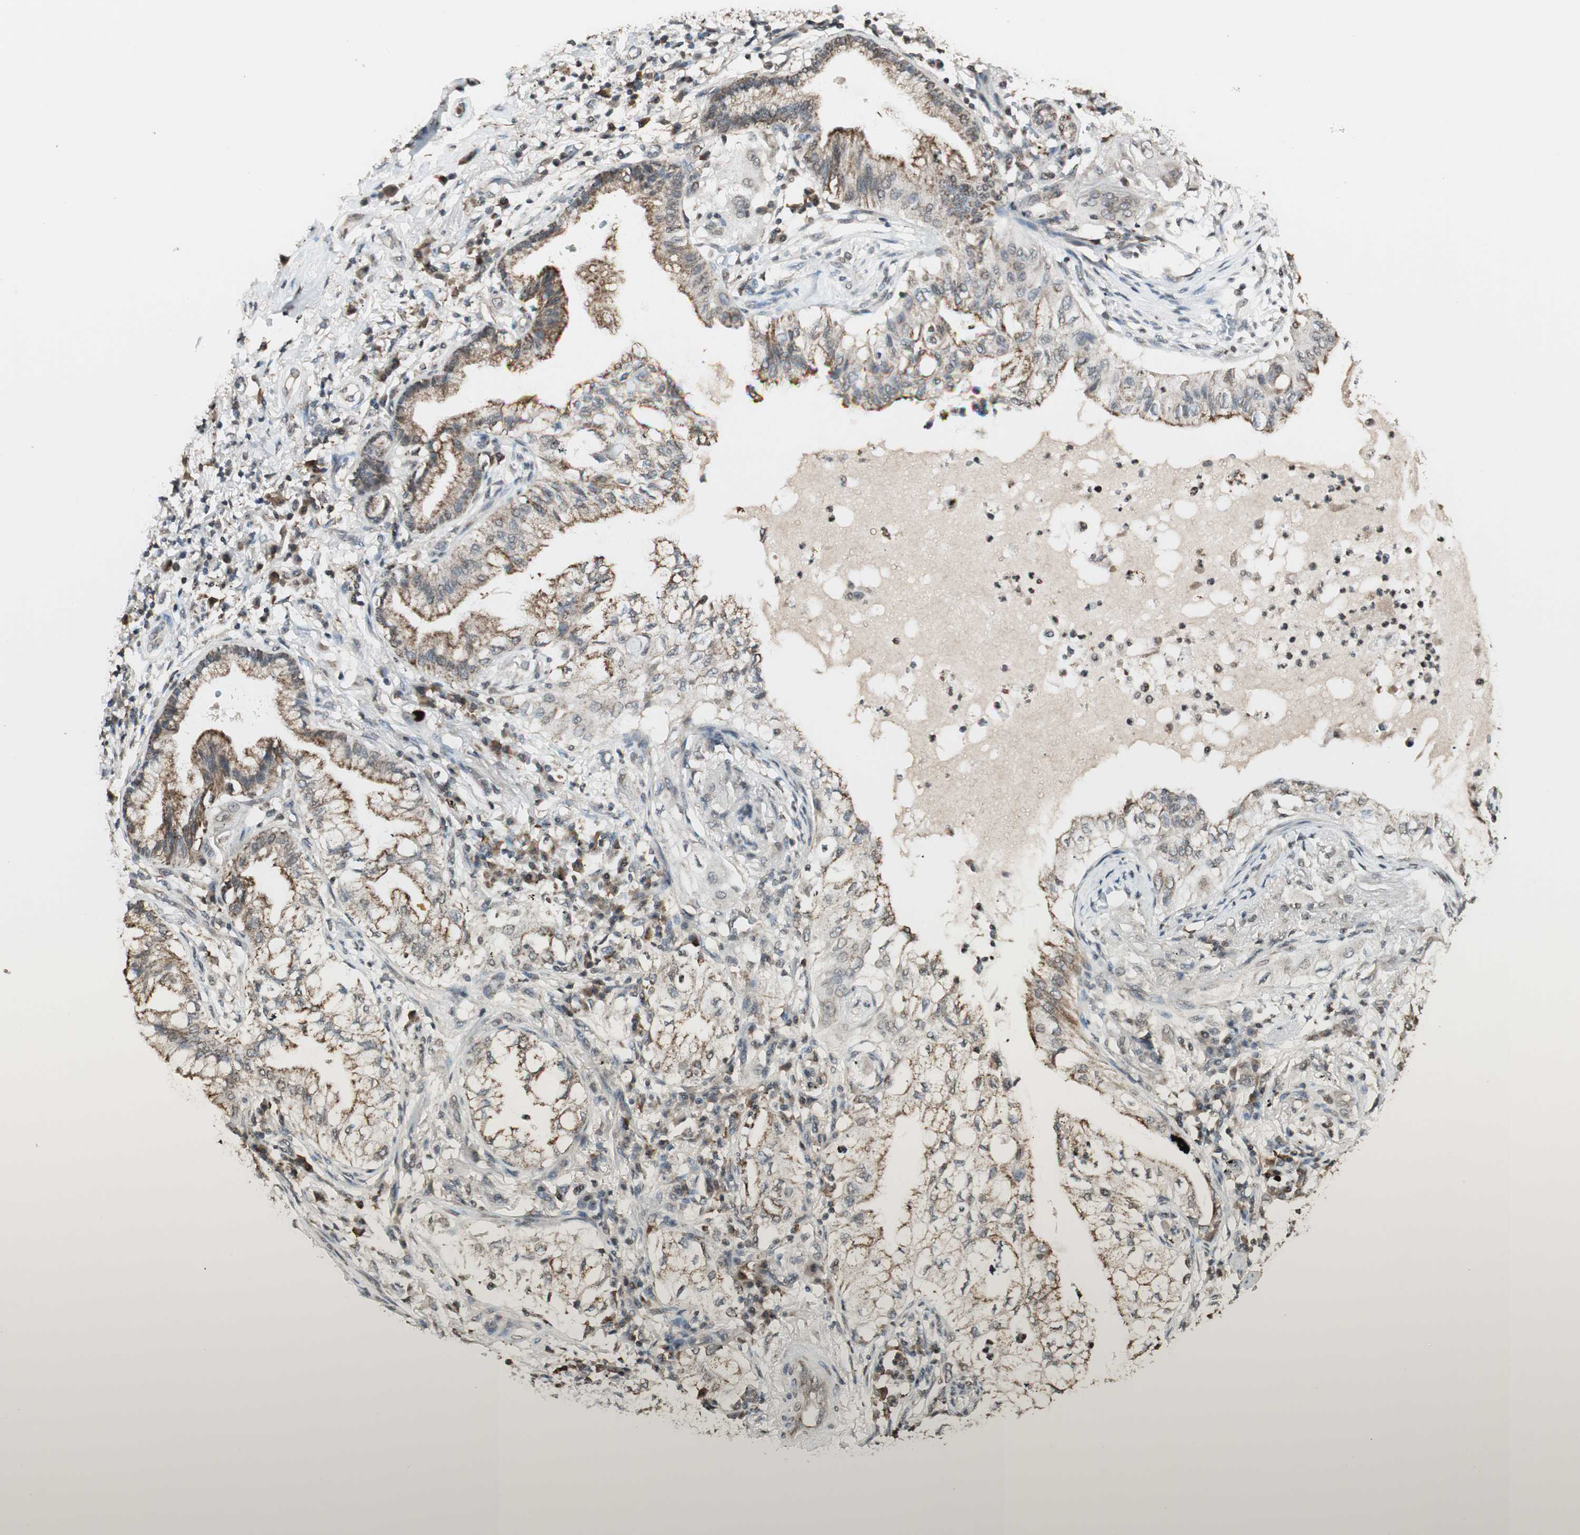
{"staining": {"intensity": "moderate", "quantity": "25%-75%", "location": "cytoplasmic/membranous"}, "tissue": "lung cancer", "cell_type": "Tumor cells", "image_type": "cancer", "snomed": [{"axis": "morphology", "description": "Adenocarcinoma, NOS"}, {"axis": "topography", "description": "Lung"}], "caption": "Adenocarcinoma (lung) was stained to show a protein in brown. There is medium levels of moderate cytoplasmic/membranous positivity in approximately 25%-75% of tumor cells. The staining was performed using DAB to visualize the protein expression in brown, while the nuclei were stained in blue with hematoxylin (Magnification: 20x).", "gene": "PRELID1", "patient": {"sex": "female", "age": 70}}